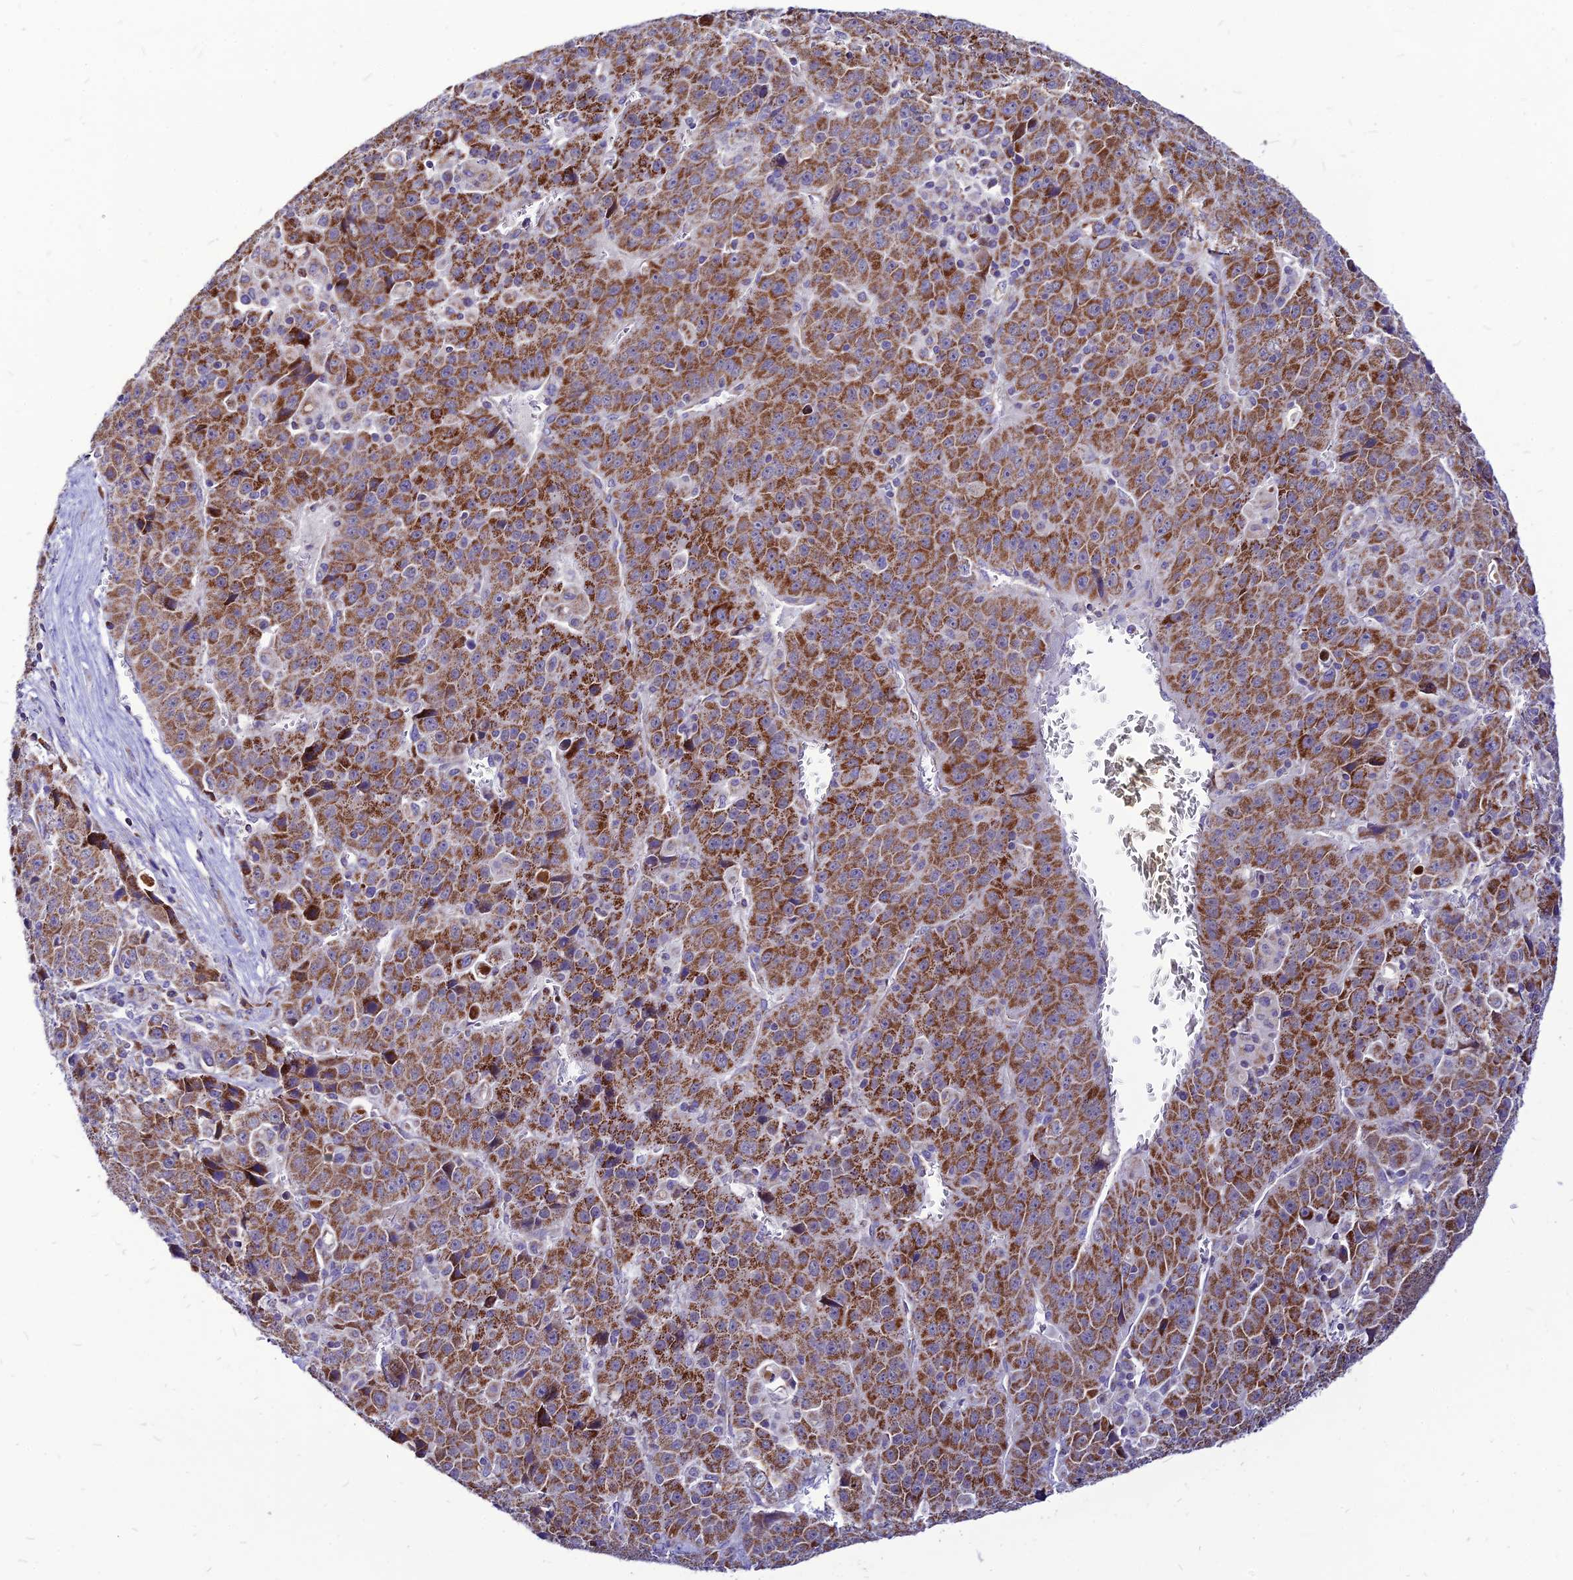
{"staining": {"intensity": "strong", "quantity": ">75%", "location": "cytoplasmic/membranous"}, "tissue": "liver cancer", "cell_type": "Tumor cells", "image_type": "cancer", "snomed": [{"axis": "morphology", "description": "Carcinoma, Hepatocellular, NOS"}, {"axis": "topography", "description": "Liver"}], "caption": "Strong cytoplasmic/membranous staining for a protein is present in approximately >75% of tumor cells of liver cancer (hepatocellular carcinoma) using IHC.", "gene": "ECI1", "patient": {"sex": "female", "age": 53}}